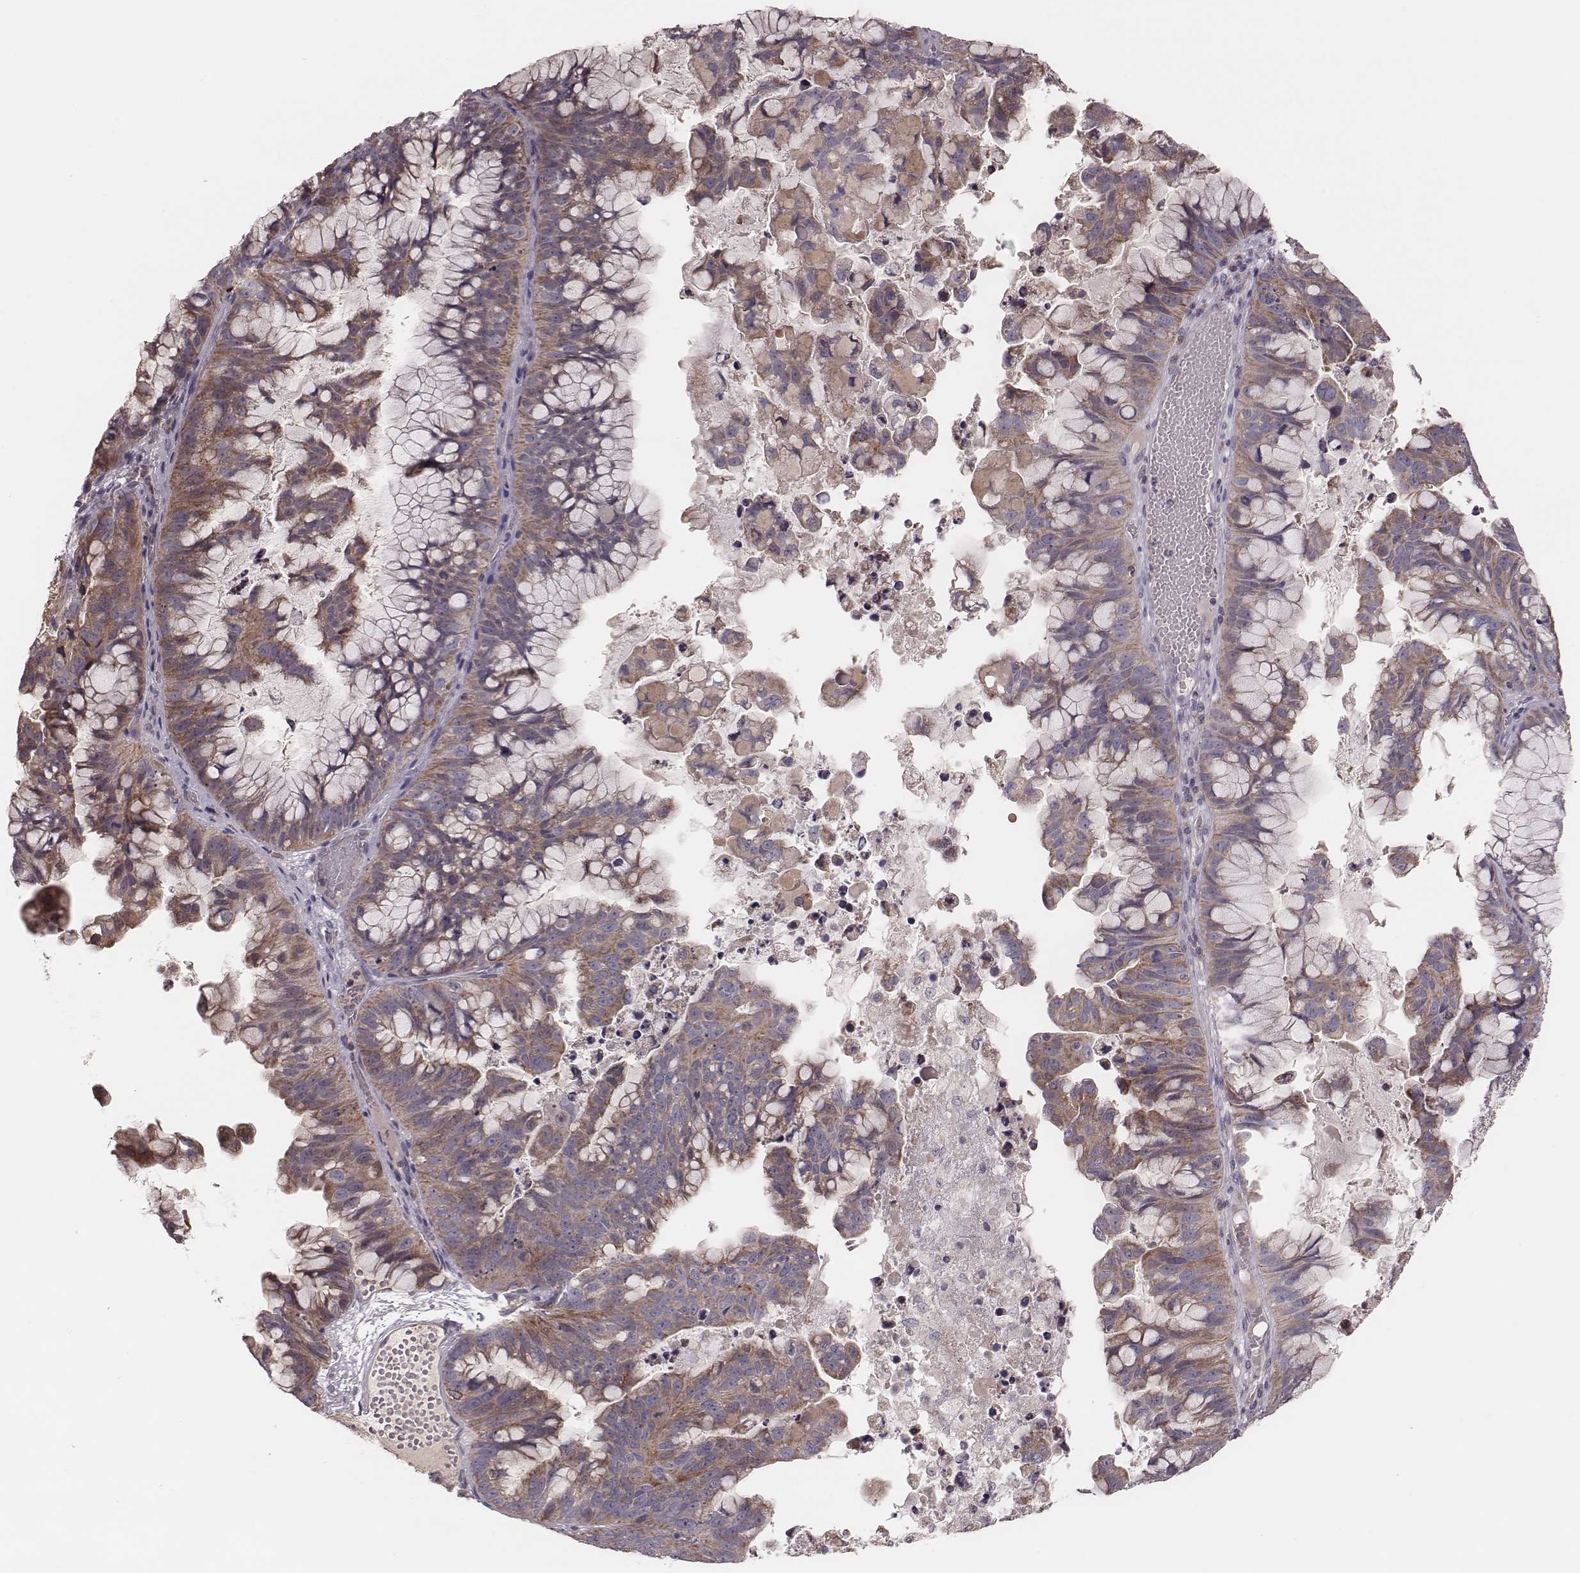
{"staining": {"intensity": "moderate", "quantity": ">75%", "location": "cytoplasmic/membranous"}, "tissue": "ovarian cancer", "cell_type": "Tumor cells", "image_type": "cancer", "snomed": [{"axis": "morphology", "description": "Cystadenocarcinoma, mucinous, NOS"}, {"axis": "topography", "description": "Ovary"}], "caption": "This micrograph shows IHC staining of ovarian cancer, with medium moderate cytoplasmic/membranous staining in approximately >75% of tumor cells.", "gene": "MRPS27", "patient": {"sex": "female", "age": 76}}